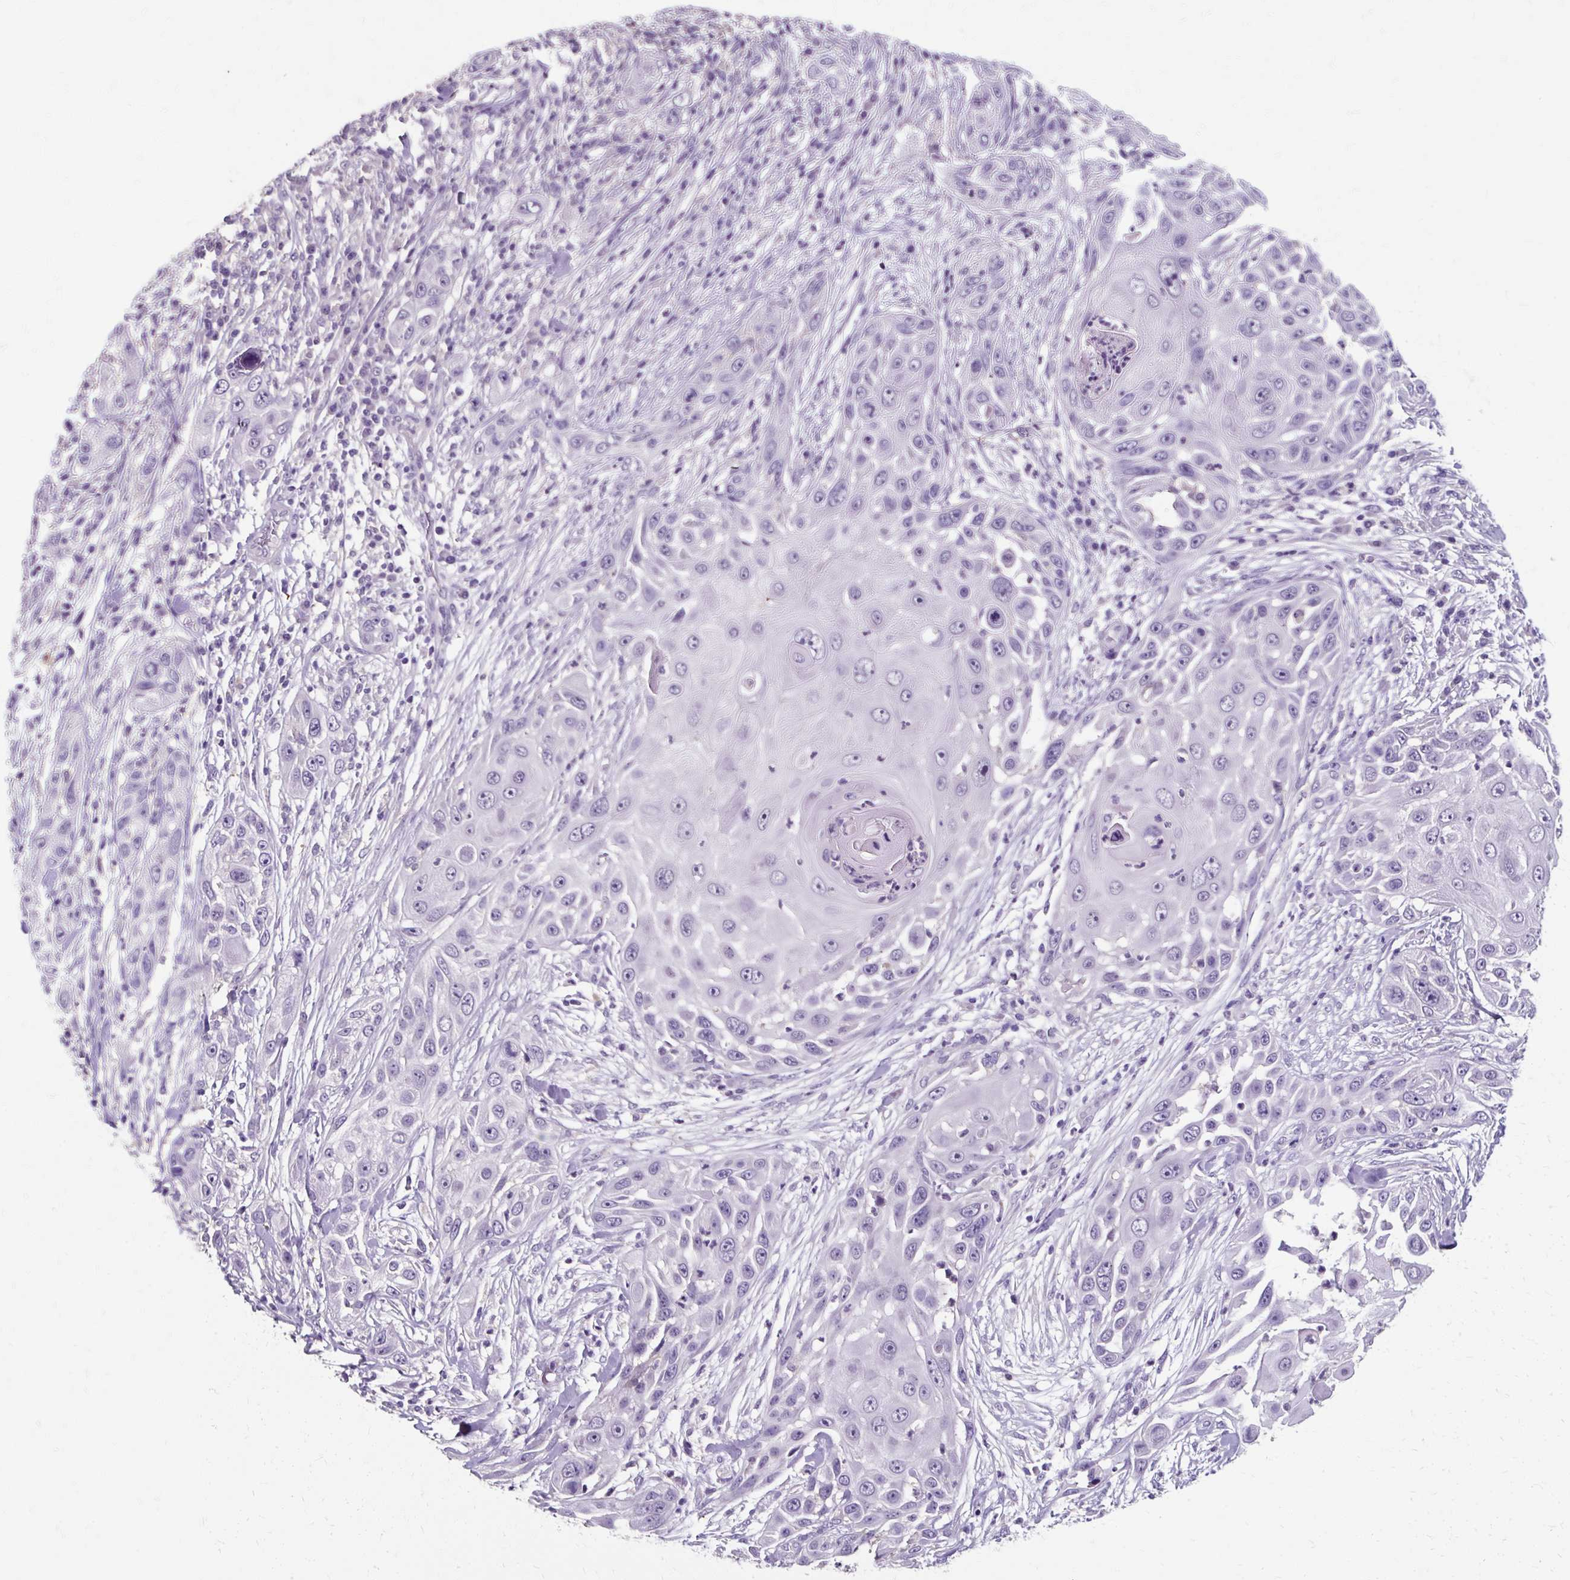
{"staining": {"intensity": "negative", "quantity": "none", "location": "none"}, "tissue": "skin cancer", "cell_type": "Tumor cells", "image_type": "cancer", "snomed": [{"axis": "morphology", "description": "Squamous cell carcinoma, NOS"}, {"axis": "topography", "description": "Skin"}], "caption": "An image of human skin cancer (squamous cell carcinoma) is negative for staining in tumor cells.", "gene": "KLHL24", "patient": {"sex": "female", "age": 44}}